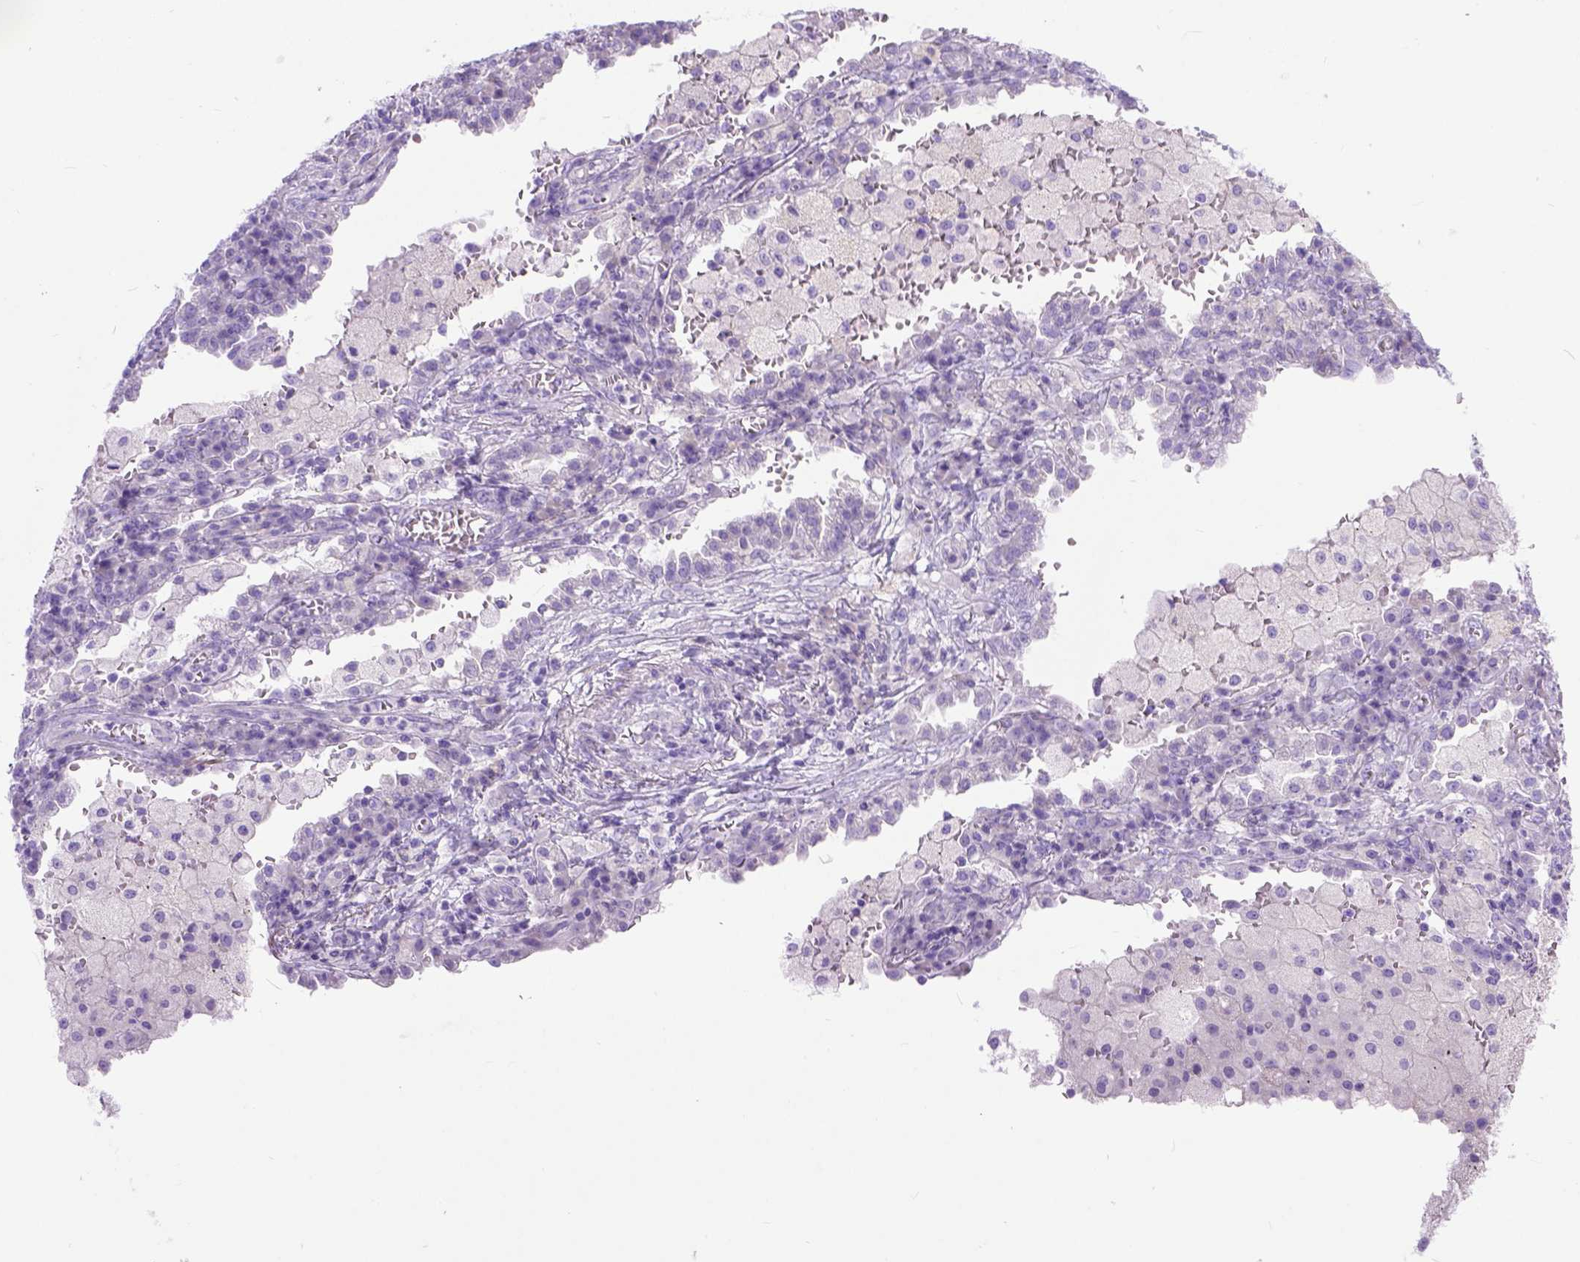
{"staining": {"intensity": "negative", "quantity": "none", "location": "none"}, "tissue": "lung cancer", "cell_type": "Tumor cells", "image_type": "cancer", "snomed": [{"axis": "morphology", "description": "Adenocarcinoma, NOS"}, {"axis": "topography", "description": "Lung"}], "caption": "A high-resolution image shows immunohistochemistry (IHC) staining of lung adenocarcinoma, which displays no significant staining in tumor cells.", "gene": "ODAD3", "patient": {"sex": "male", "age": 57}}